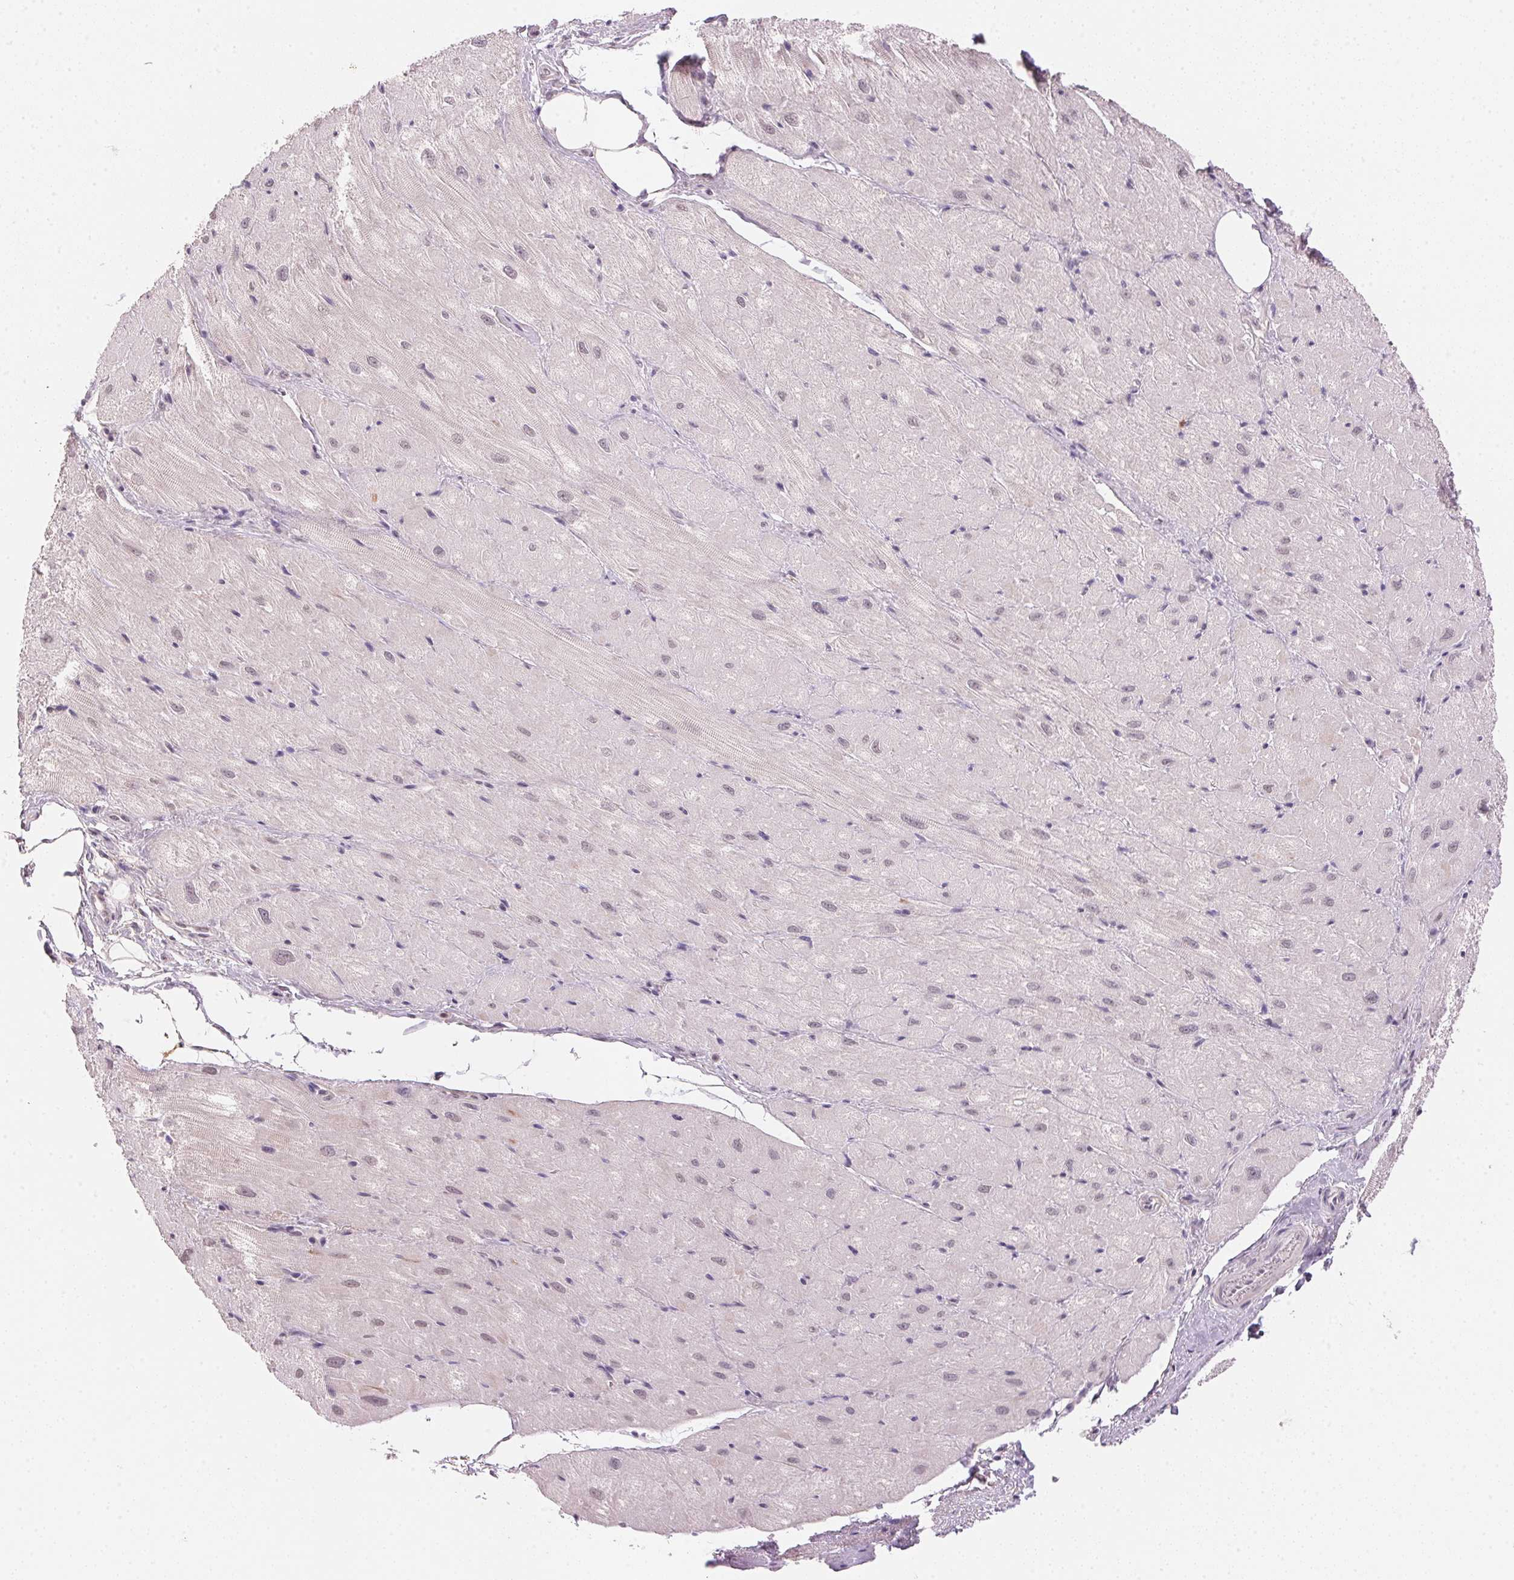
{"staining": {"intensity": "weak", "quantity": "25%-75%", "location": "cytoplasmic/membranous"}, "tissue": "heart muscle", "cell_type": "Cardiomyocytes", "image_type": "normal", "snomed": [{"axis": "morphology", "description": "Normal tissue, NOS"}, {"axis": "topography", "description": "Heart"}], "caption": "Weak cytoplasmic/membranous expression for a protein is identified in approximately 25%-75% of cardiomyocytes of unremarkable heart muscle using immunohistochemistry.", "gene": "FNDC4", "patient": {"sex": "male", "age": 62}}